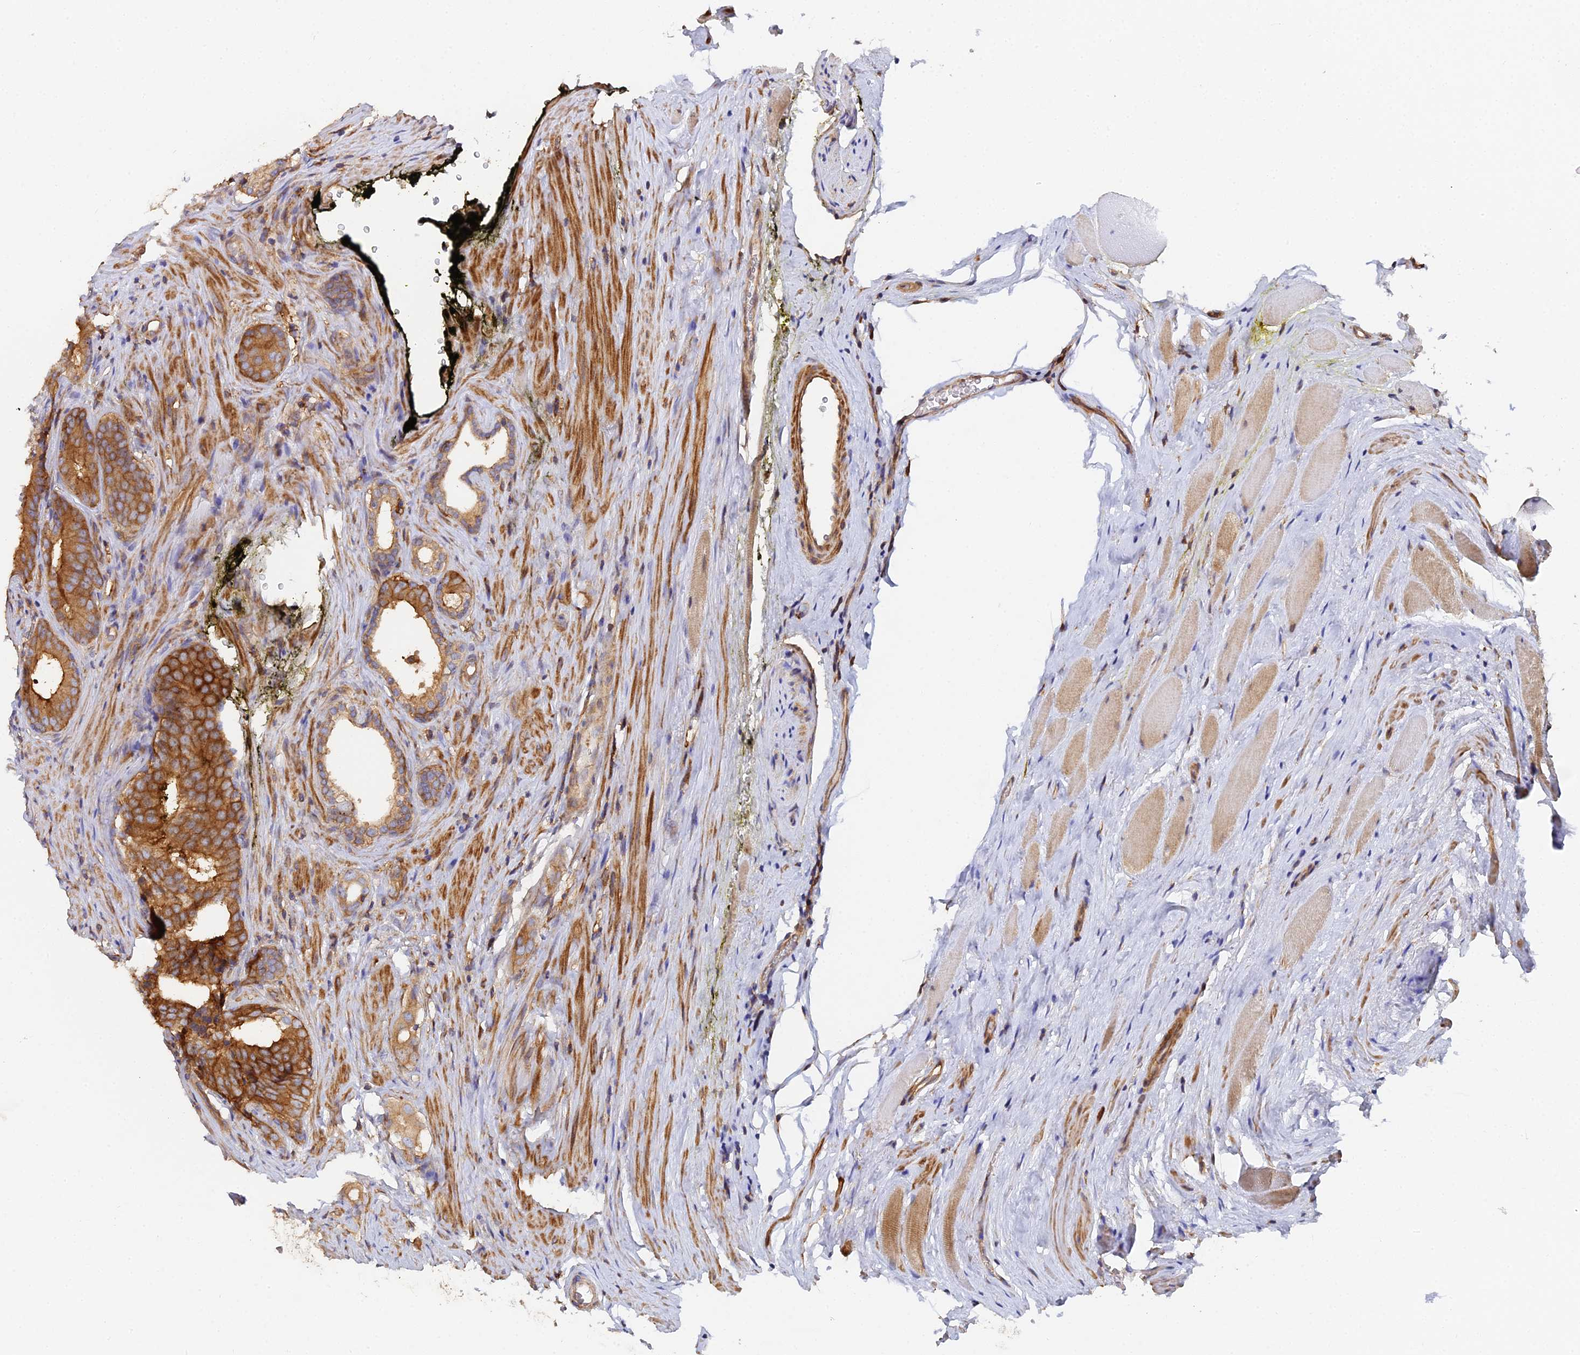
{"staining": {"intensity": "strong", "quantity": ">75%", "location": "cytoplasmic/membranous"}, "tissue": "prostate cancer", "cell_type": "Tumor cells", "image_type": "cancer", "snomed": [{"axis": "morphology", "description": "Adenocarcinoma, Low grade"}, {"axis": "topography", "description": "Prostate"}], "caption": "This is a photomicrograph of immunohistochemistry (IHC) staining of prostate cancer, which shows strong positivity in the cytoplasmic/membranous of tumor cells.", "gene": "GNG5B", "patient": {"sex": "male", "age": 71}}